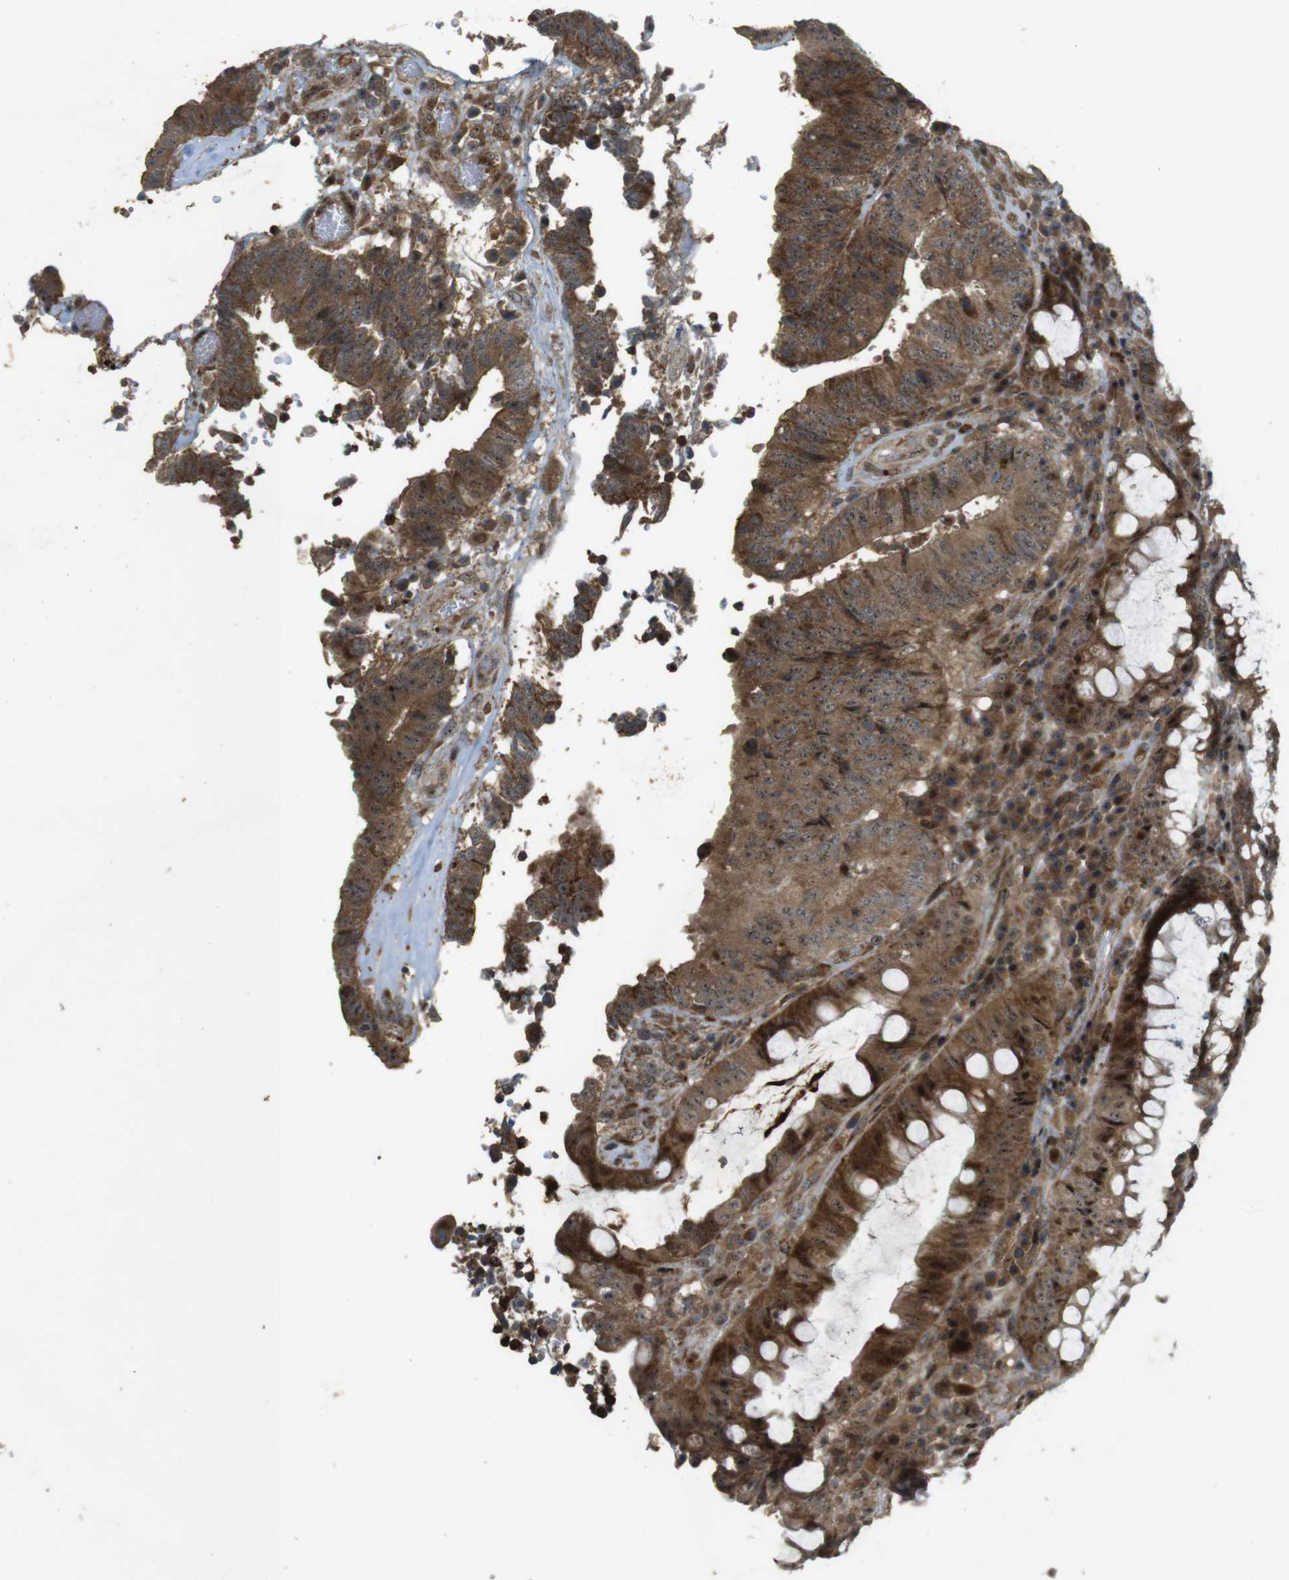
{"staining": {"intensity": "moderate", "quantity": ">75%", "location": "cytoplasmic/membranous,nuclear"}, "tissue": "colorectal cancer", "cell_type": "Tumor cells", "image_type": "cancer", "snomed": [{"axis": "morphology", "description": "Adenocarcinoma, NOS"}, {"axis": "topography", "description": "Rectum"}], "caption": "Immunohistochemical staining of human adenocarcinoma (colorectal) reveals medium levels of moderate cytoplasmic/membranous and nuclear positivity in approximately >75% of tumor cells.", "gene": "TMX3", "patient": {"sex": "male", "age": 72}}